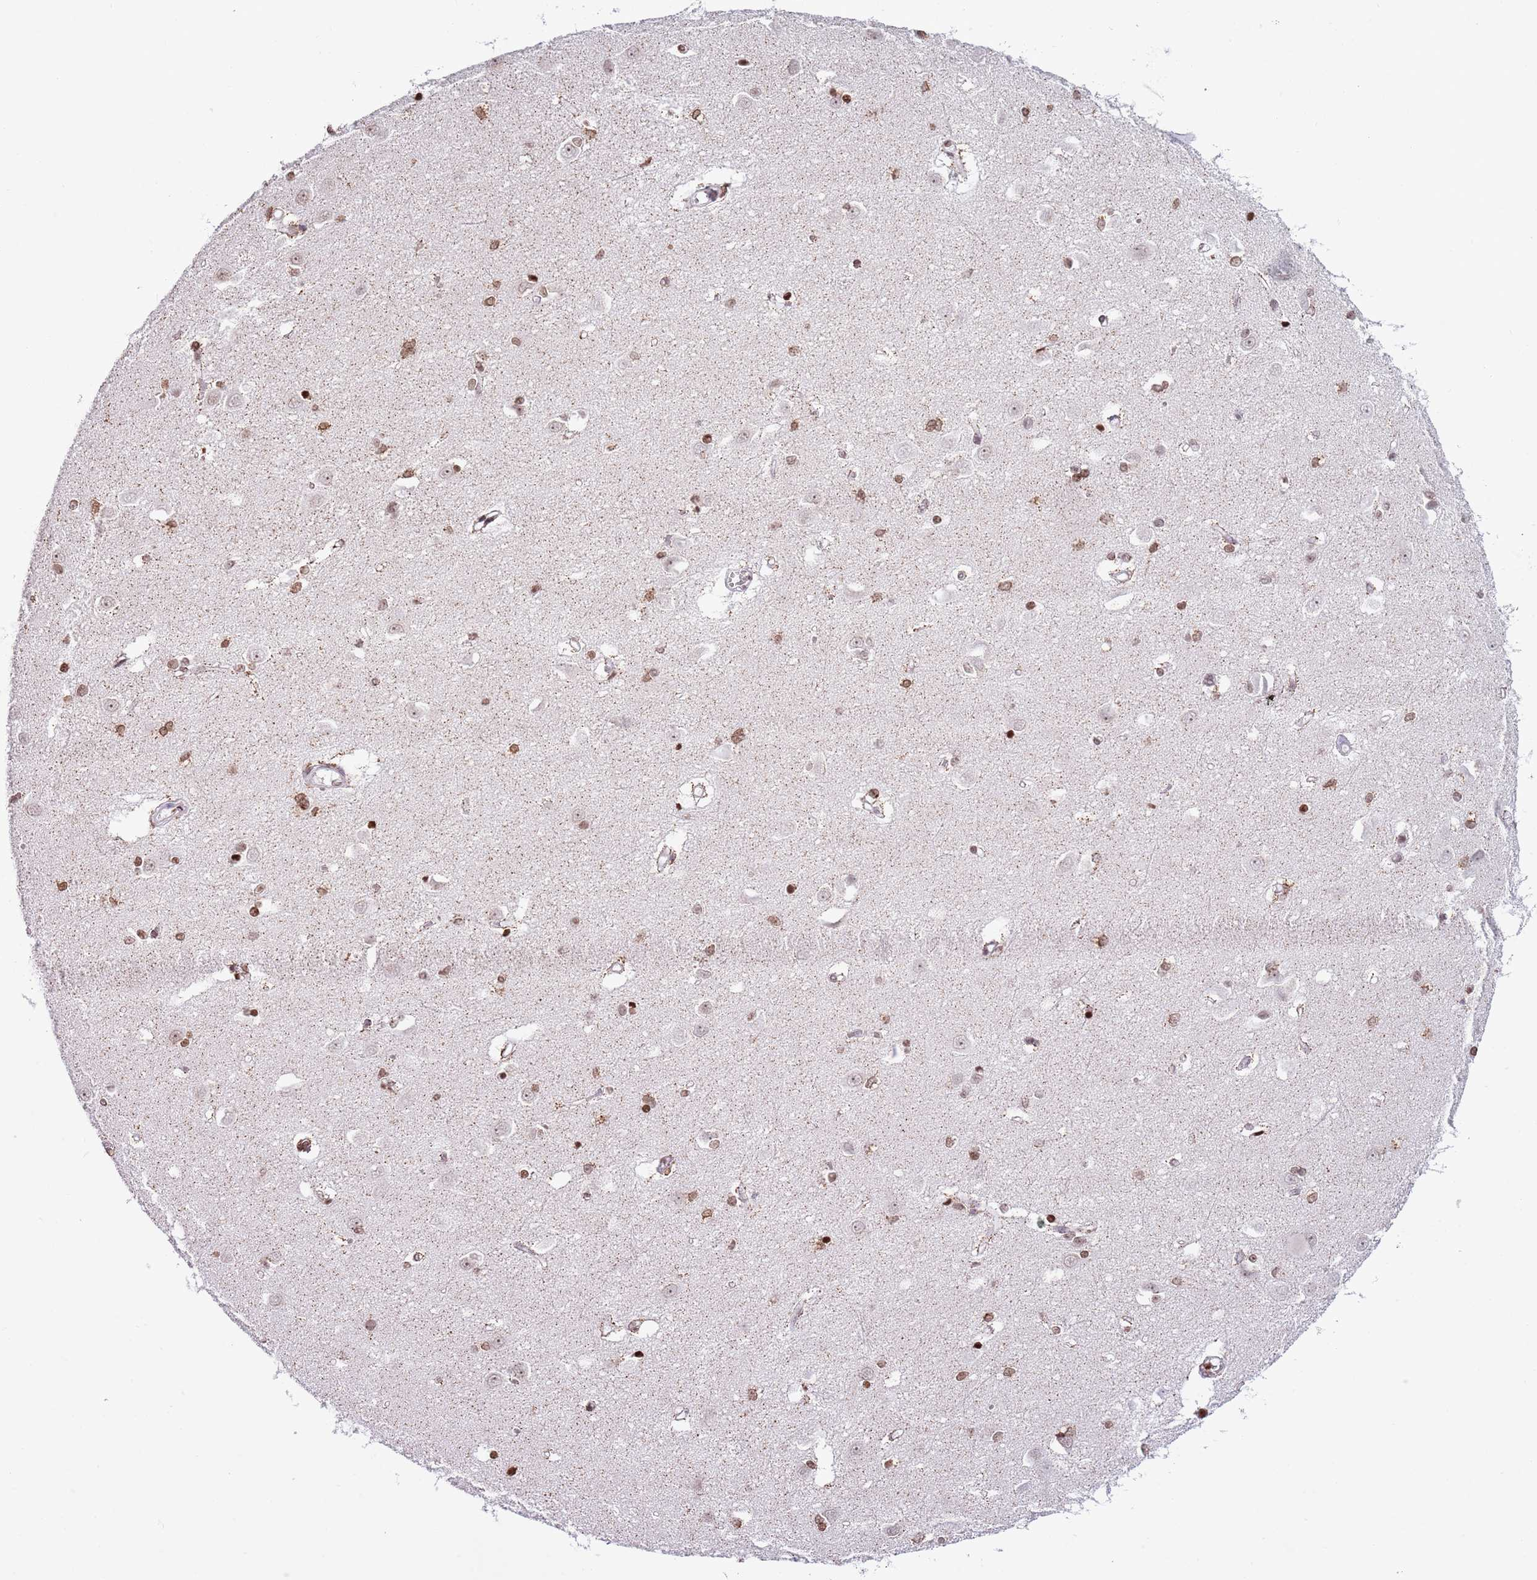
{"staining": {"intensity": "strong", "quantity": ">75%", "location": "nuclear"}, "tissue": "caudate", "cell_type": "Glial cells", "image_type": "normal", "snomed": [{"axis": "morphology", "description": "Normal tissue, NOS"}, {"axis": "topography", "description": "Lateral ventricle wall"}], "caption": "Protein expression by immunohistochemistry displays strong nuclear staining in approximately >75% of glial cells in benign caudate.", "gene": "KPNA3", "patient": {"sex": "male", "age": 37}}